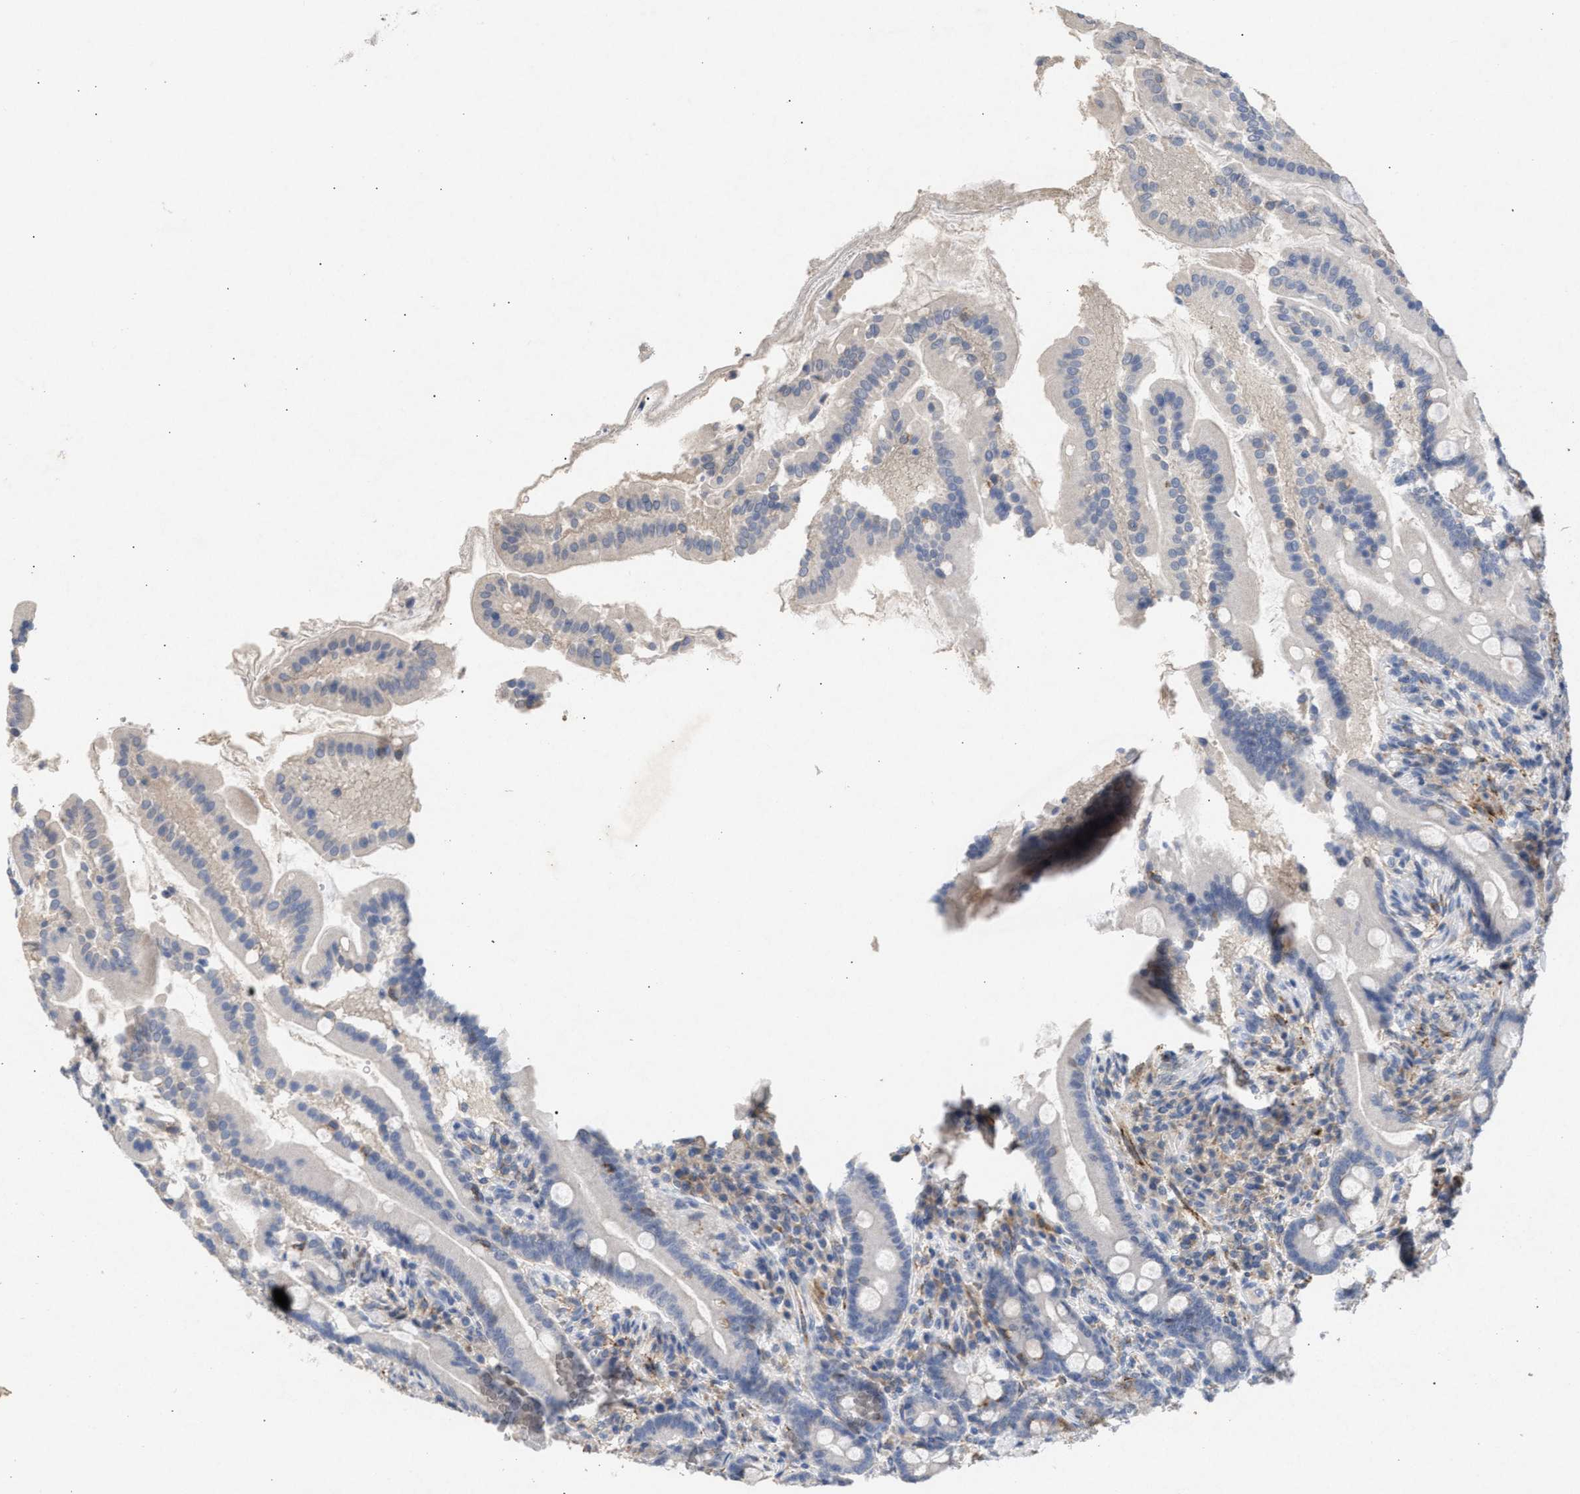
{"staining": {"intensity": "moderate", "quantity": "25%-75%", "location": "cytoplasmic/membranous"}, "tissue": "duodenum", "cell_type": "Glandular cells", "image_type": "normal", "snomed": [{"axis": "morphology", "description": "Normal tissue, NOS"}, {"axis": "topography", "description": "Duodenum"}], "caption": "This photomicrograph displays immunohistochemistry staining of benign duodenum, with medium moderate cytoplasmic/membranous positivity in about 25%-75% of glandular cells.", "gene": "SELENOM", "patient": {"sex": "male", "age": 50}}